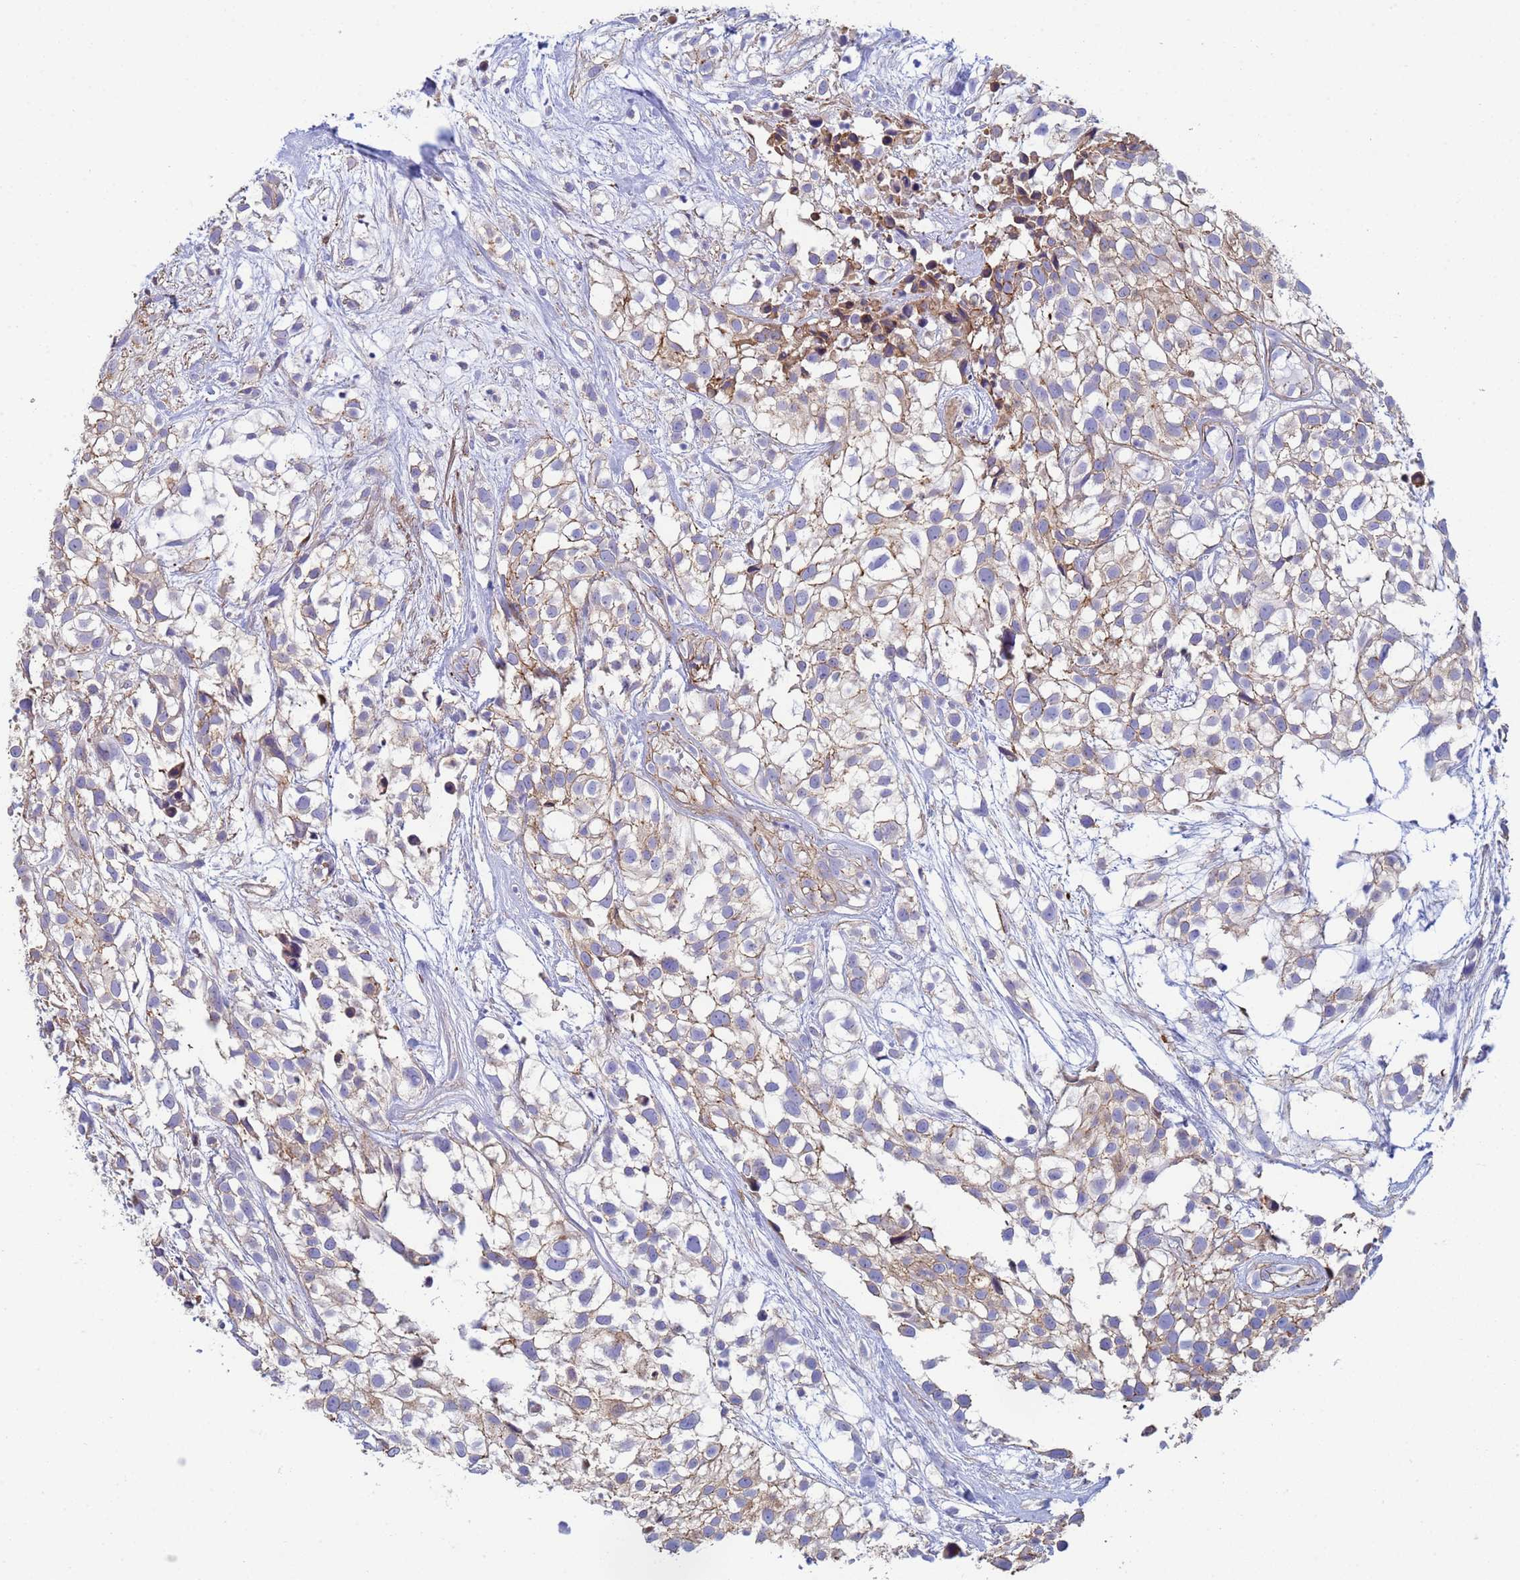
{"staining": {"intensity": "weak", "quantity": "<25%", "location": "cytoplasmic/membranous"}, "tissue": "urothelial cancer", "cell_type": "Tumor cells", "image_type": "cancer", "snomed": [{"axis": "morphology", "description": "Urothelial carcinoma, High grade"}, {"axis": "topography", "description": "Urinary bladder"}], "caption": "Tumor cells show no significant protein staining in urothelial cancer.", "gene": "ZNG1B", "patient": {"sex": "male", "age": 56}}